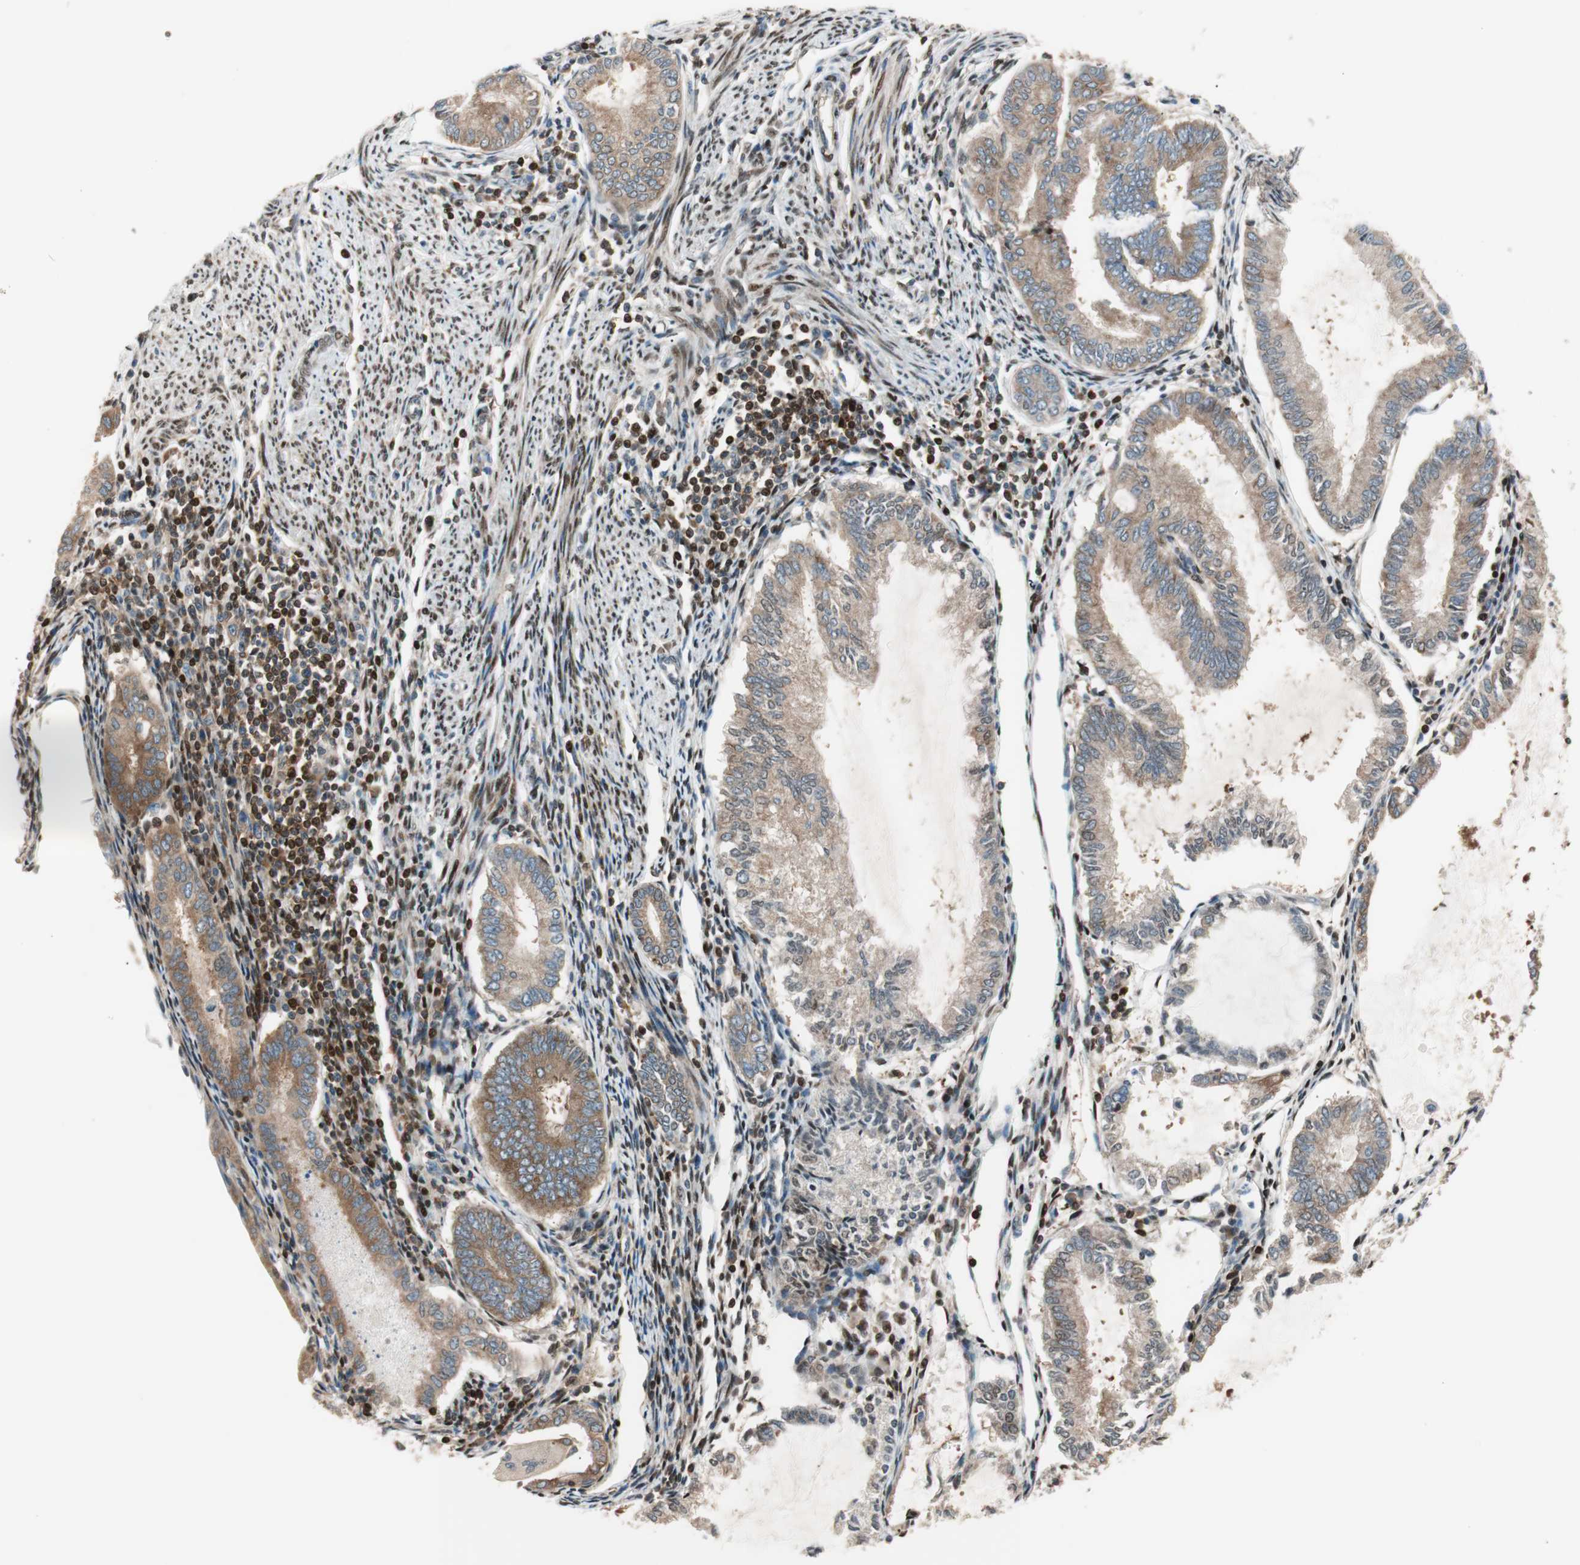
{"staining": {"intensity": "moderate", "quantity": ">75%", "location": "cytoplasmic/membranous"}, "tissue": "endometrial cancer", "cell_type": "Tumor cells", "image_type": "cancer", "snomed": [{"axis": "morphology", "description": "Adenocarcinoma, NOS"}, {"axis": "topography", "description": "Endometrium"}], "caption": "Immunohistochemical staining of endometrial cancer exhibits medium levels of moderate cytoplasmic/membranous staining in approximately >75% of tumor cells.", "gene": "BIN1", "patient": {"sex": "female", "age": 86}}